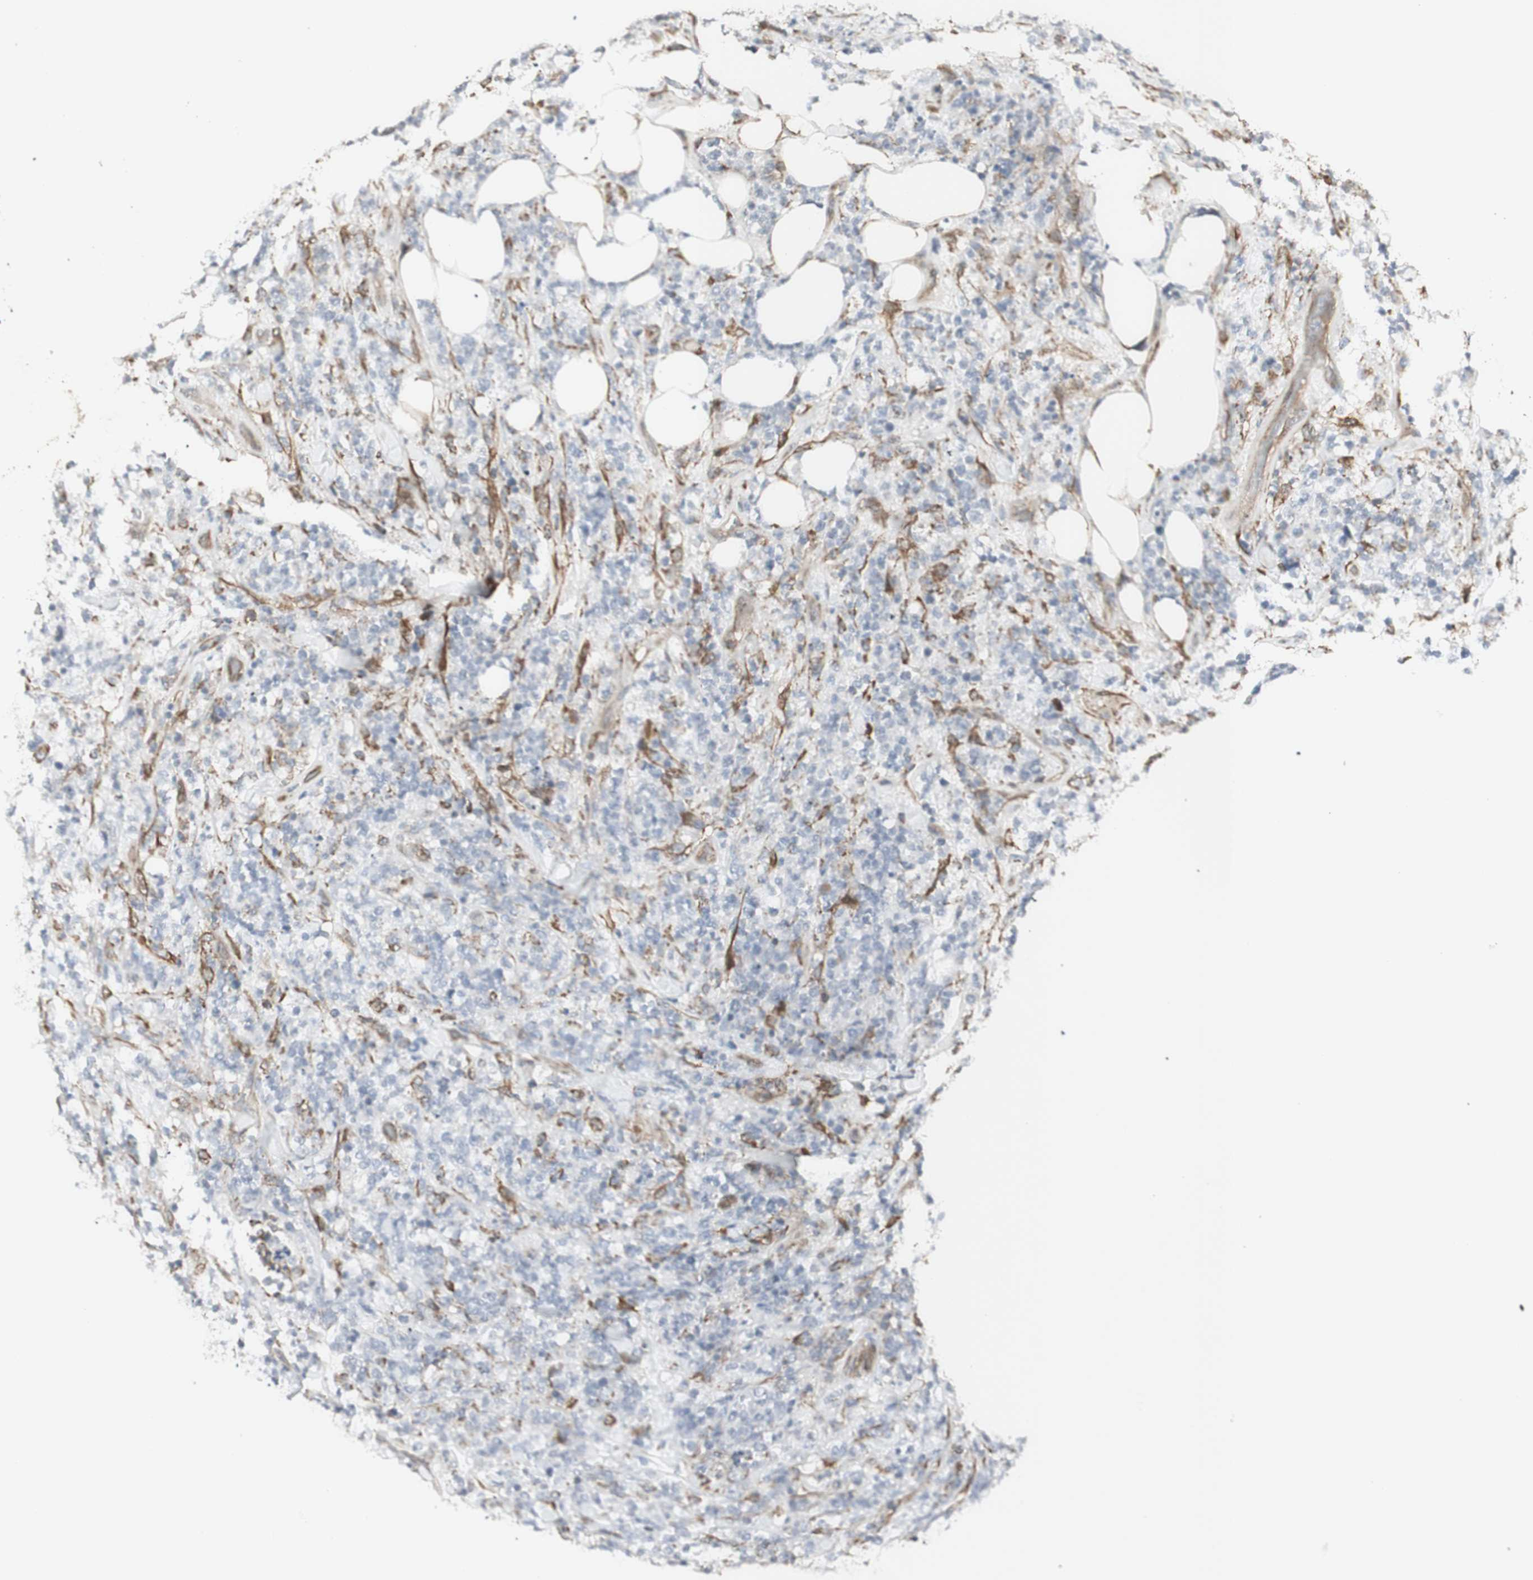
{"staining": {"intensity": "moderate", "quantity": "<25%", "location": "cytoplasmic/membranous"}, "tissue": "lymphoma", "cell_type": "Tumor cells", "image_type": "cancer", "snomed": [{"axis": "morphology", "description": "Malignant lymphoma, non-Hodgkin's type, High grade"}, {"axis": "topography", "description": "Soft tissue"}], "caption": "An immunohistochemistry histopathology image of neoplastic tissue is shown. Protein staining in brown highlights moderate cytoplasmic/membranous positivity in lymphoma within tumor cells.", "gene": "CNN3", "patient": {"sex": "male", "age": 18}}